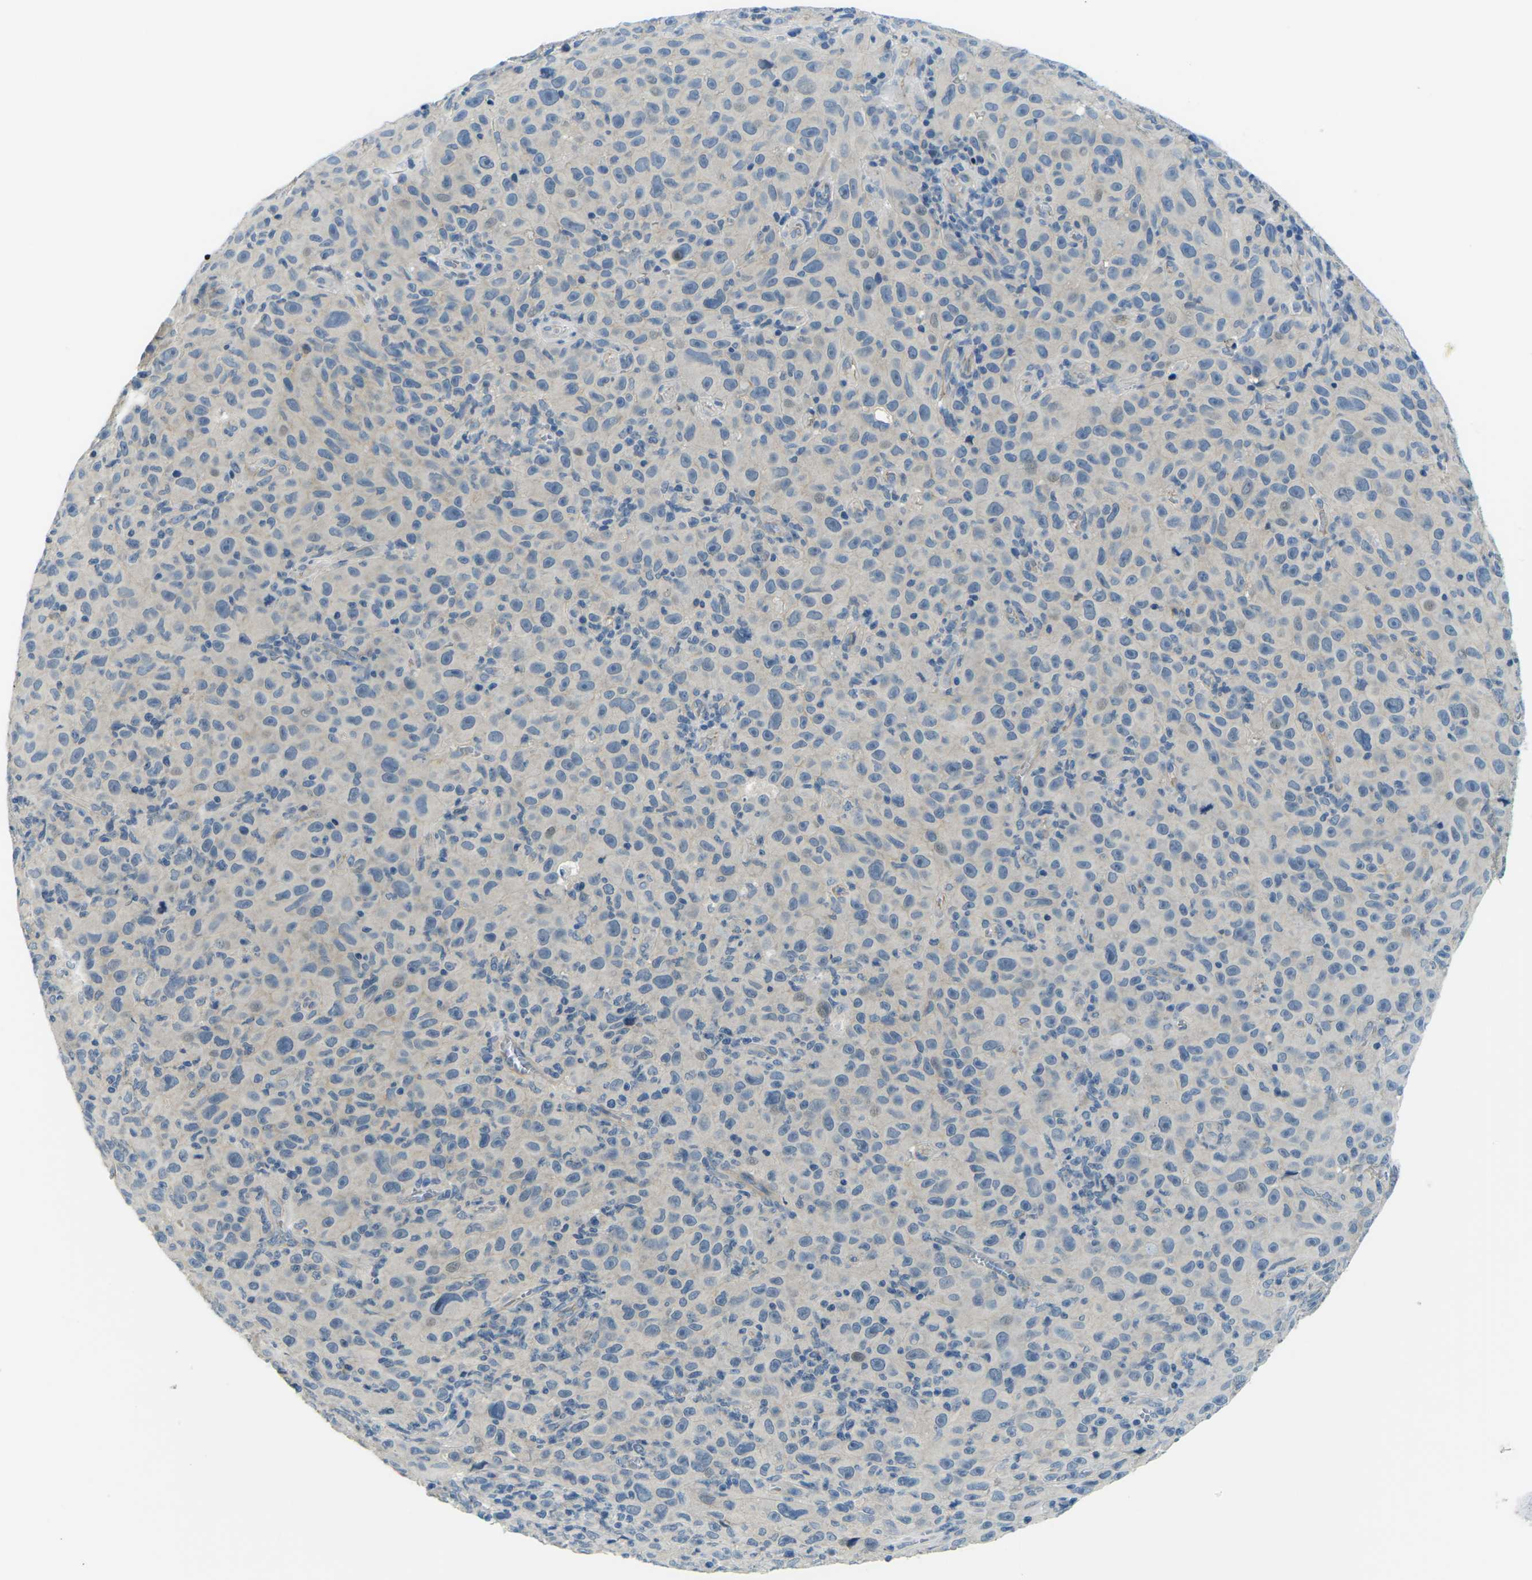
{"staining": {"intensity": "weak", "quantity": "<25%", "location": "cytoplasmic/membranous"}, "tissue": "melanoma", "cell_type": "Tumor cells", "image_type": "cancer", "snomed": [{"axis": "morphology", "description": "Malignant melanoma, NOS"}, {"axis": "topography", "description": "Skin"}], "caption": "The IHC image has no significant staining in tumor cells of melanoma tissue.", "gene": "CTNND1", "patient": {"sex": "female", "age": 82}}